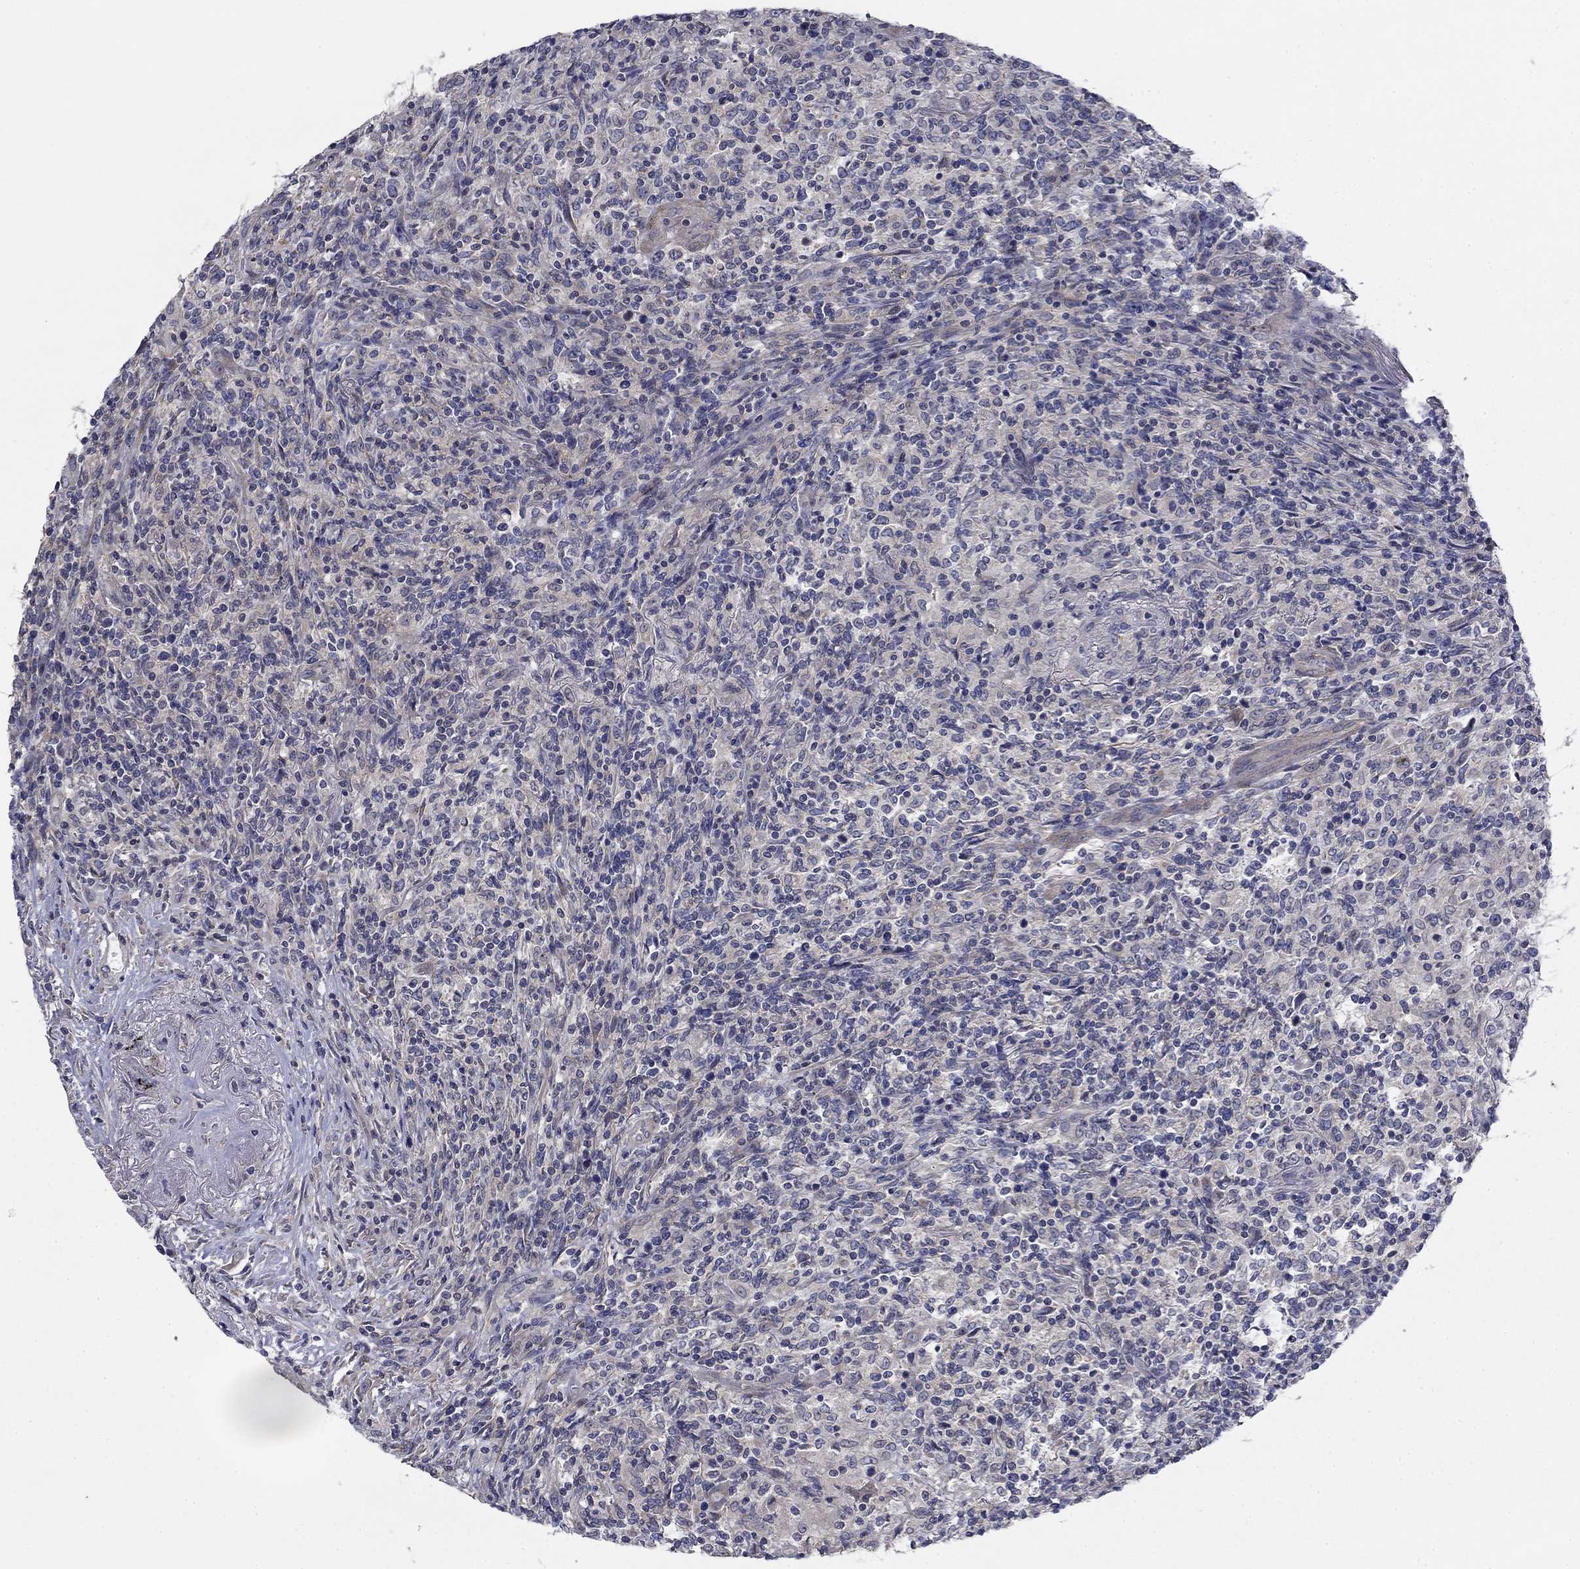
{"staining": {"intensity": "negative", "quantity": "none", "location": "none"}, "tissue": "lymphoma", "cell_type": "Tumor cells", "image_type": "cancer", "snomed": [{"axis": "morphology", "description": "Malignant lymphoma, non-Hodgkin's type, High grade"}, {"axis": "topography", "description": "Lung"}], "caption": "This is an IHC histopathology image of high-grade malignant lymphoma, non-Hodgkin's type. There is no expression in tumor cells.", "gene": "GRK7", "patient": {"sex": "male", "age": 79}}